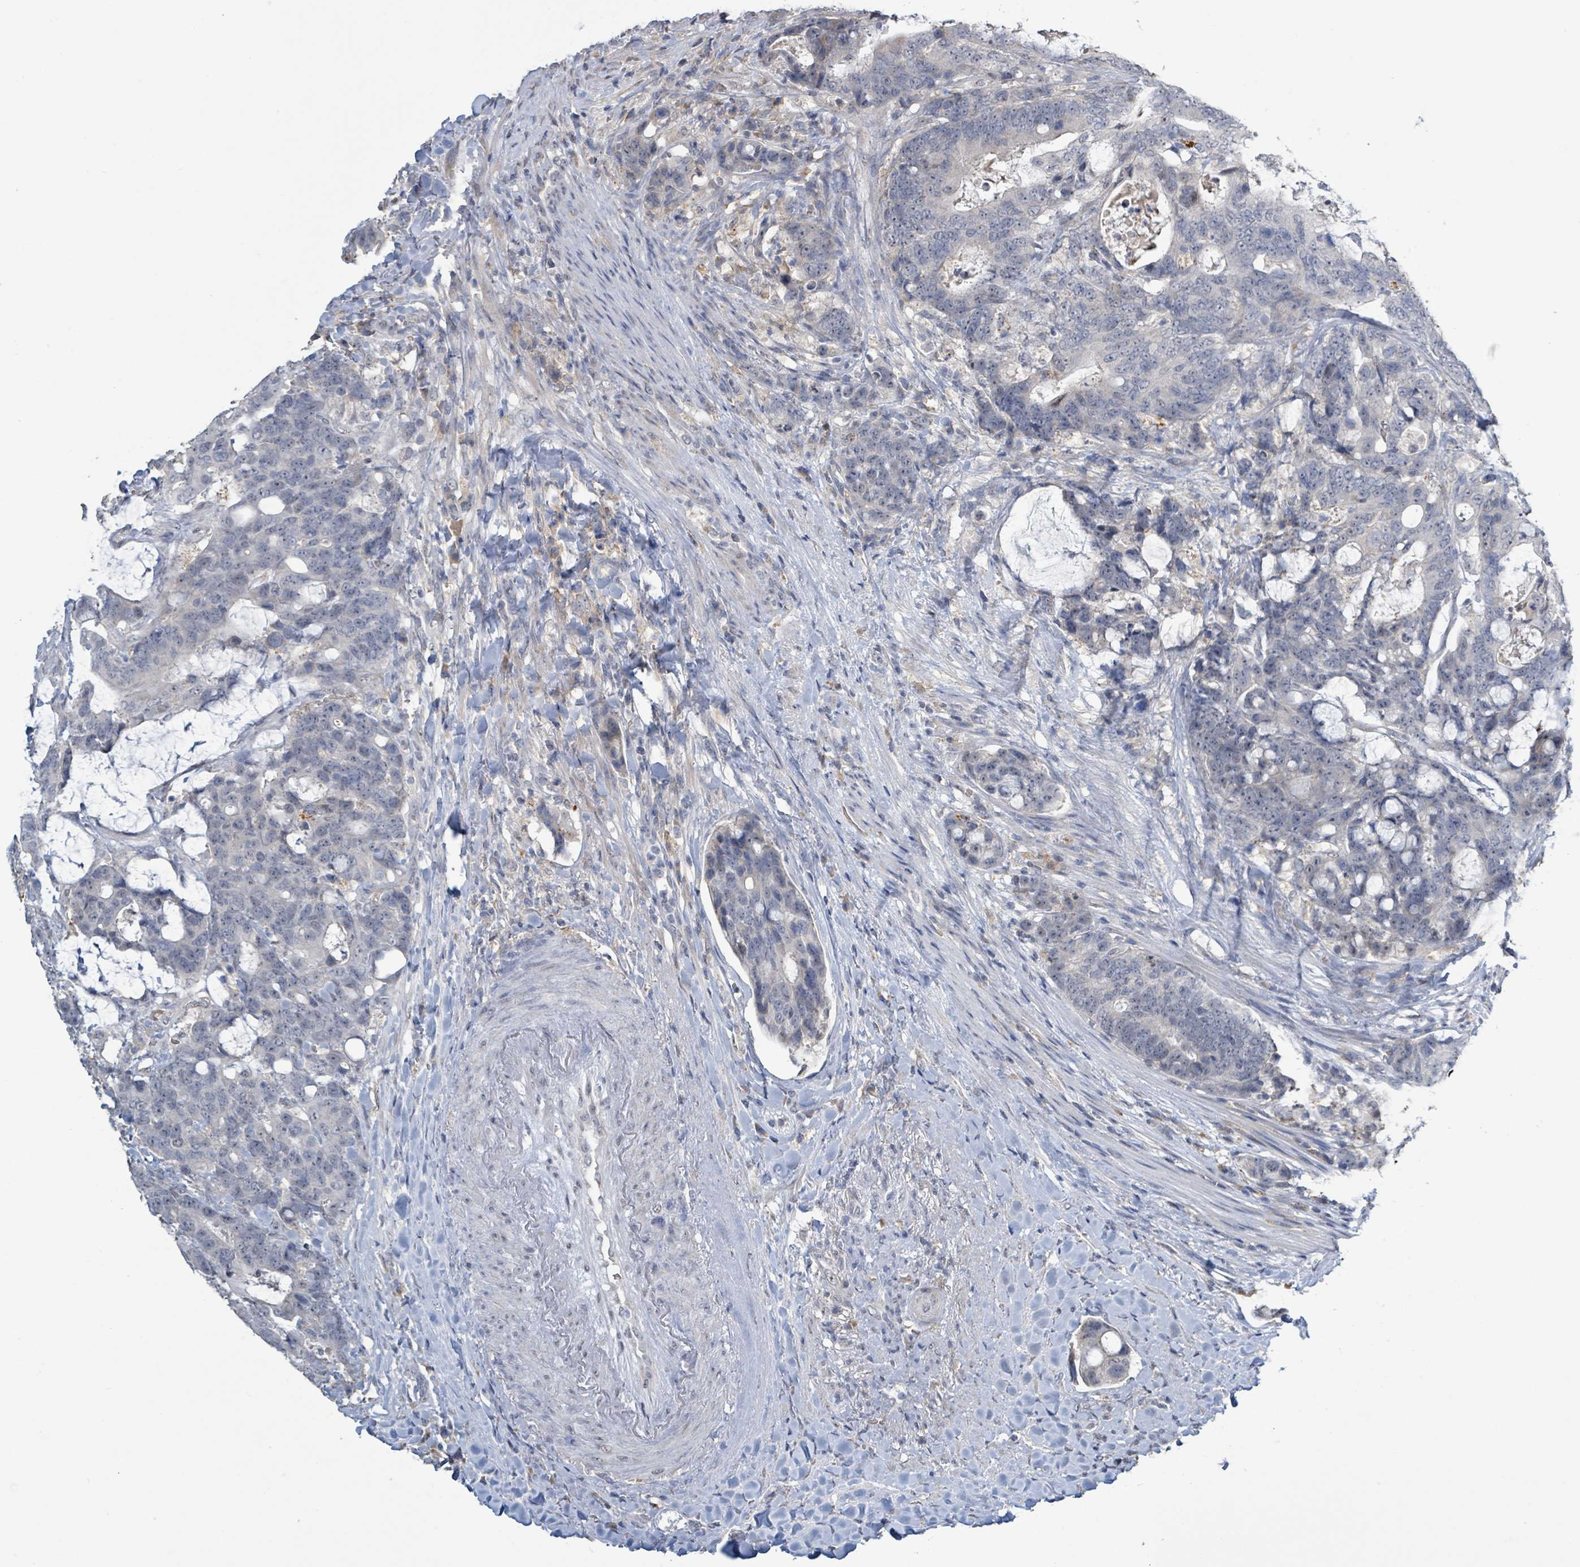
{"staining": {"intensity": "weak", "quantity": "<25%", "location": "cytoplasmic/membranous"}, "tissue": "colorectal cancer", "cell_type": "Tumor cells", "image_type": "cancer", "snomed": [{"axis": "morphology", "description": "Adenocarcinoma, NOS"}, {"axis": "topography", "description": "Colon"}], "caption": "IHC histopathology image of adenocarcinoma (colorectal) stained for a protein (brown), which shows no staining in tumor cells.", "gene": "SEBOX", "patient": {"sex": "female", "age": 82}}